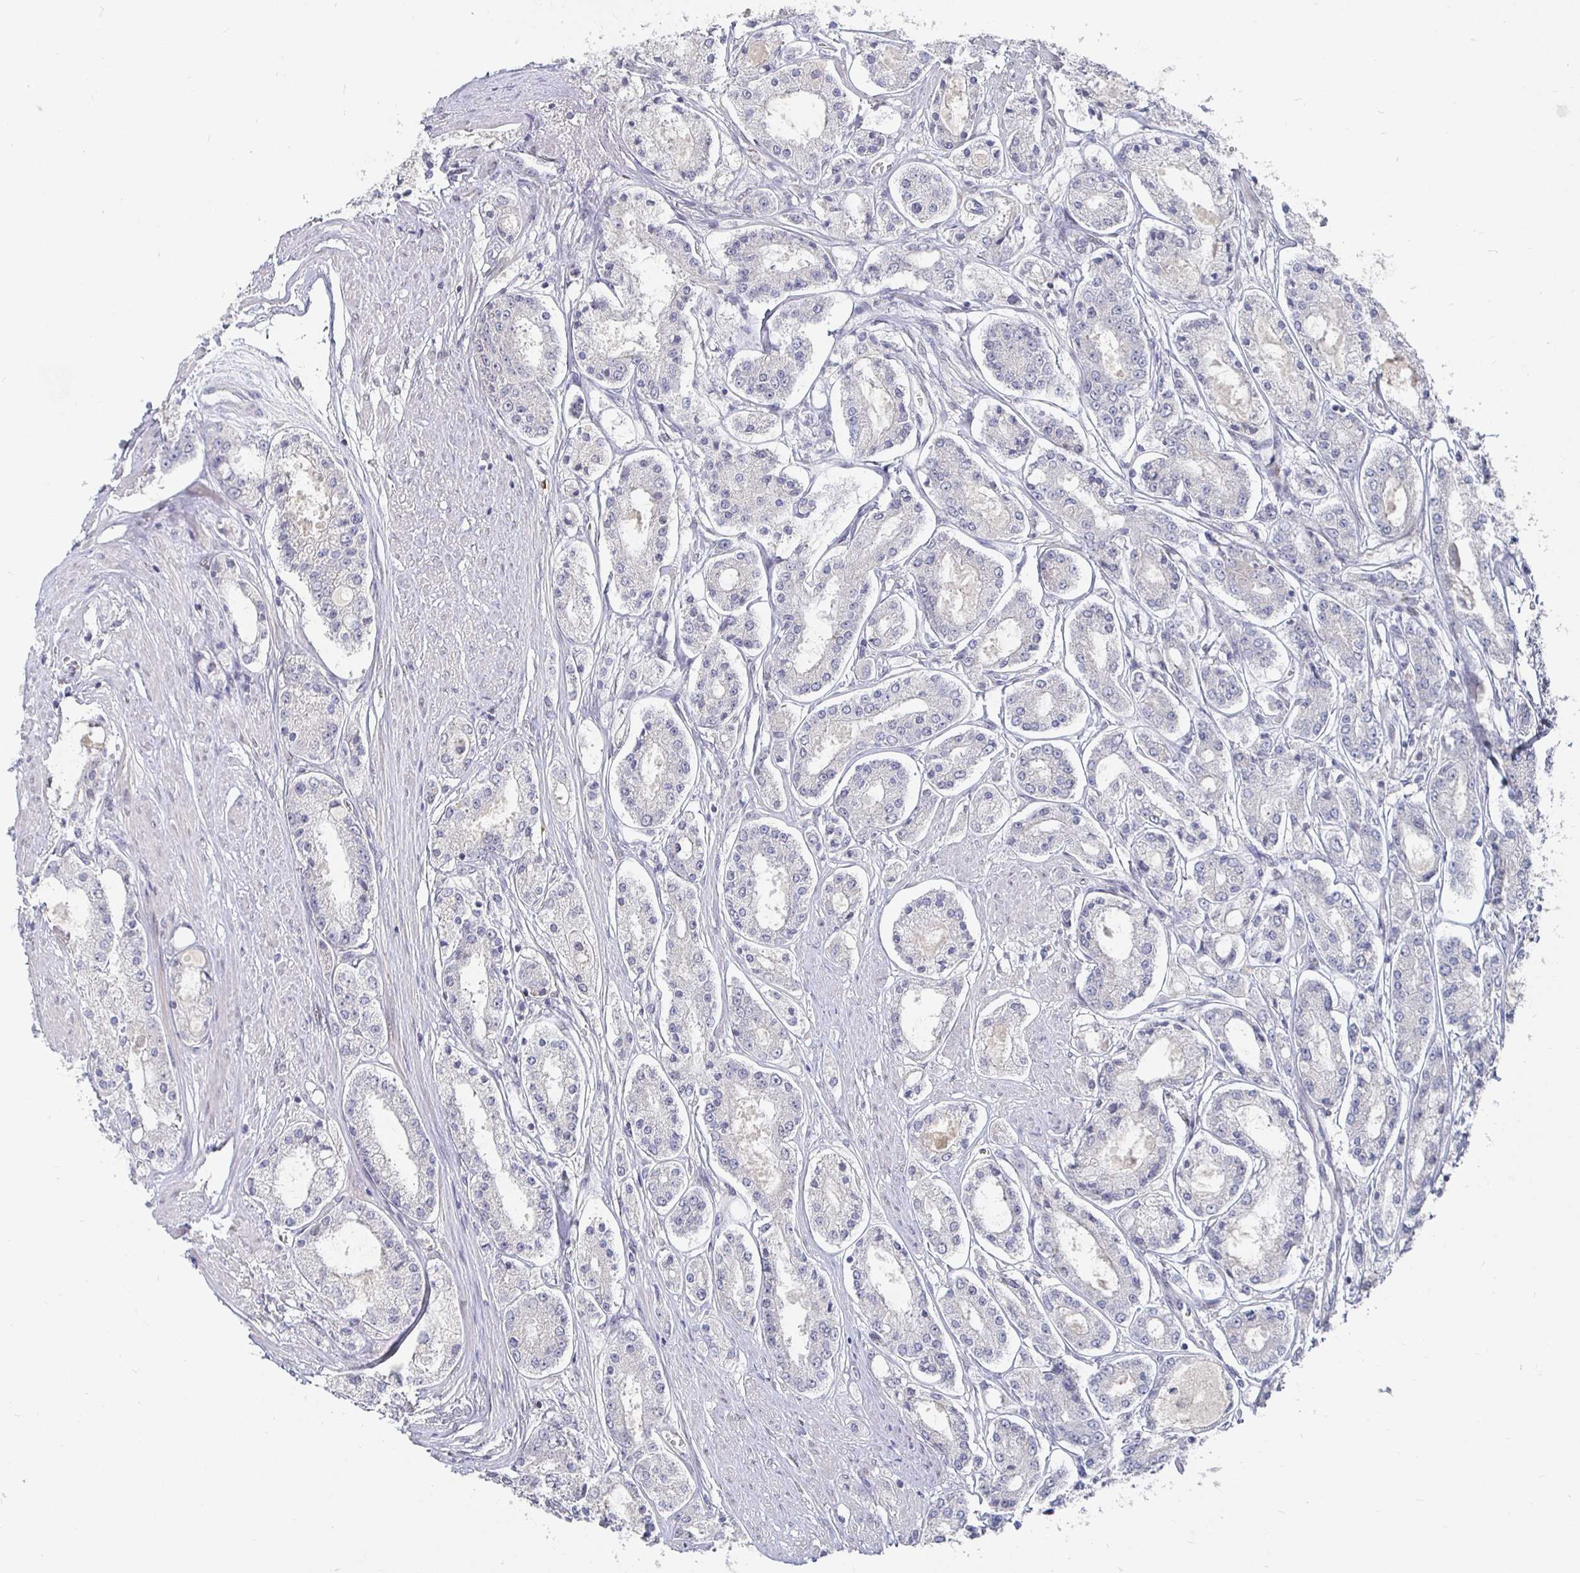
{"staining": {"intensity": "negative", "quantity": "none", "location": "none"}, "tissue": "prostate cancer", "cell_type": "Tumor cells", "image_type": "cancer", "snomed": [{"axis": "morphology", "description": "Adenocarcinoma, High grade"}, {"axis": "topography", "description": "Prostate"}], "caption": "There is no significant expression in tumor cells of adenocarcinoma (high-grade) (prostate). (Brightfield microscopy of DAB immunohistochemistry at high magnification).", "gene": "MEIS1", "patient": {"sex": "male", "age": 66}}